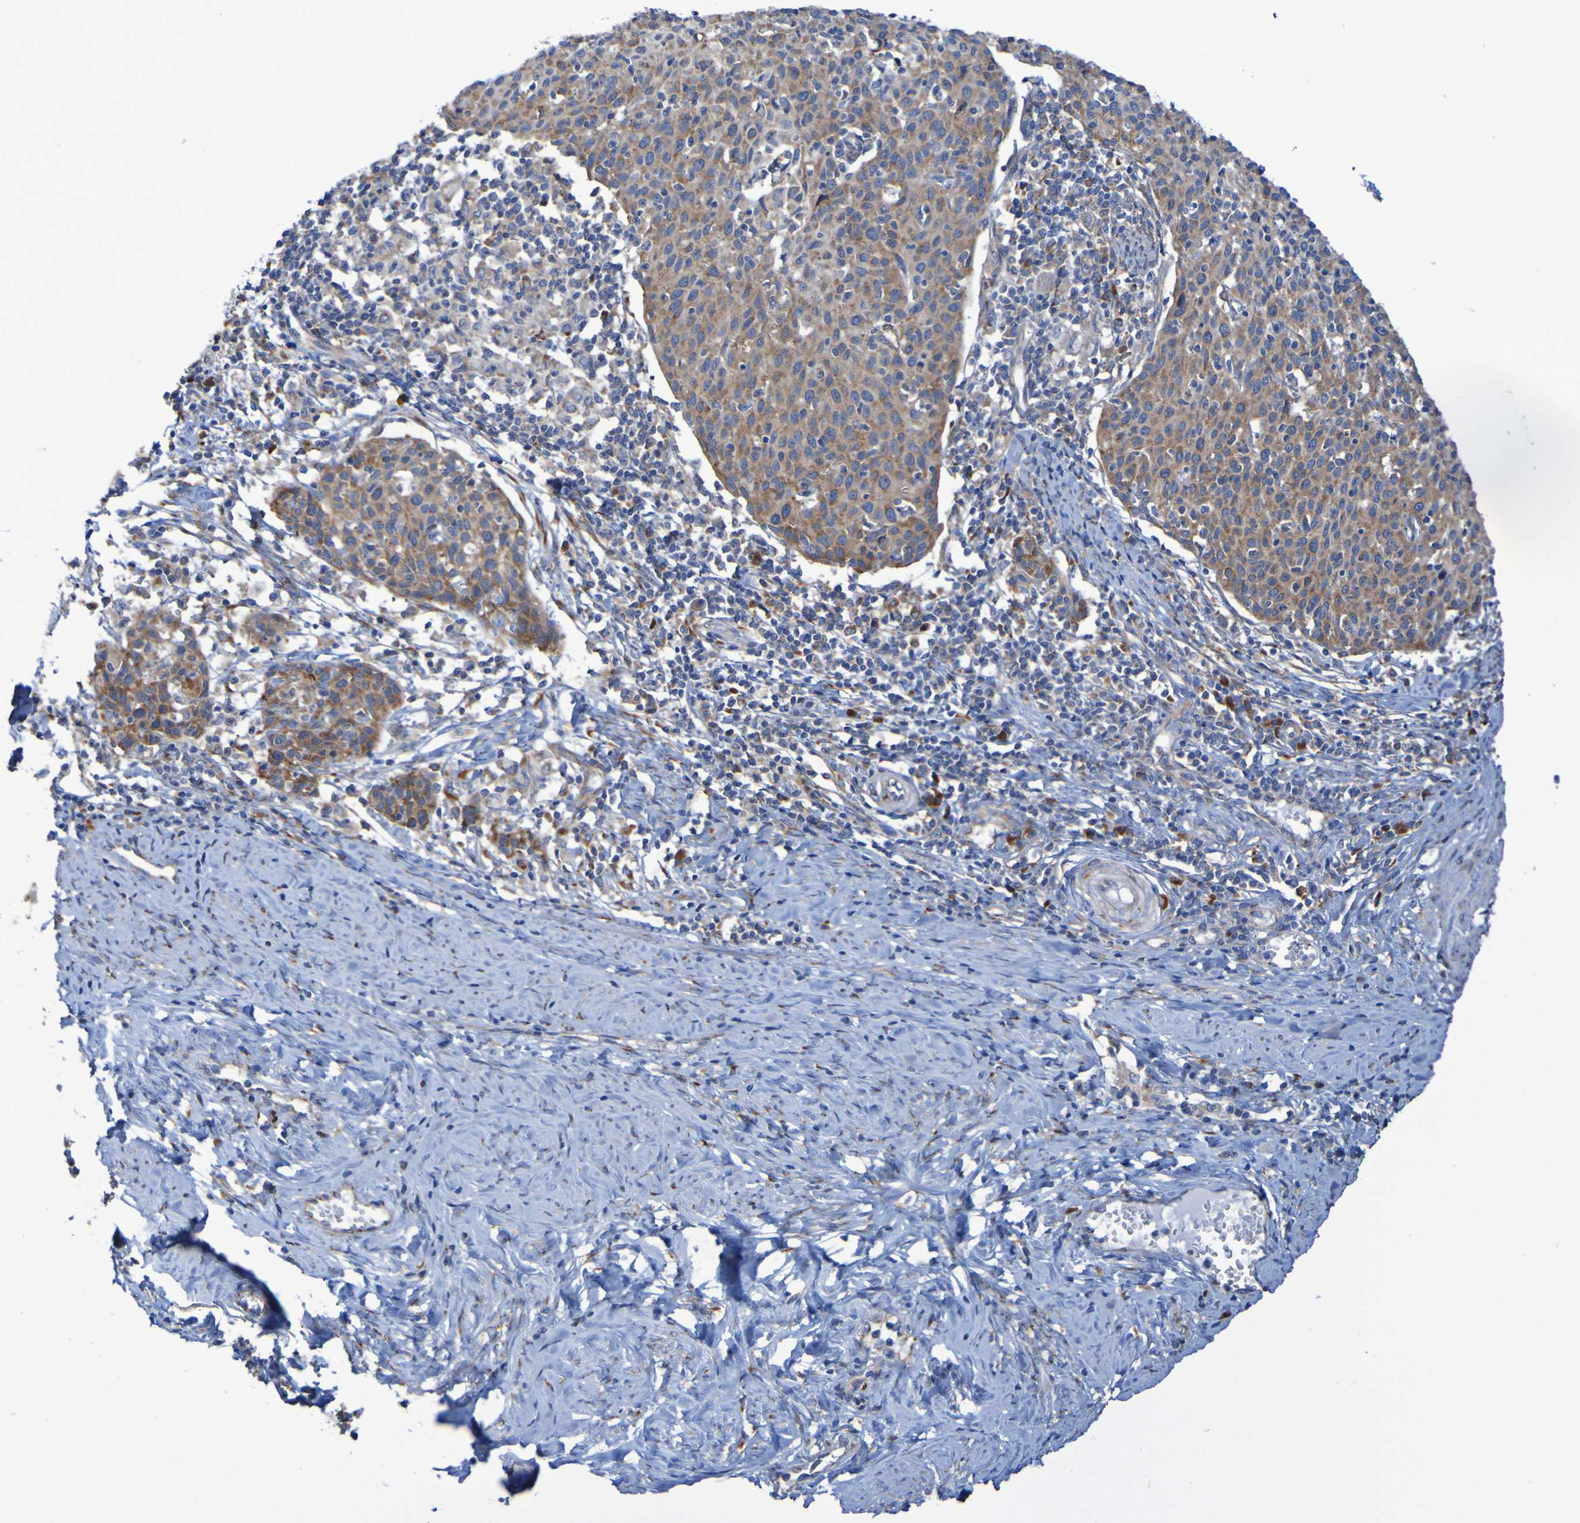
{"staining": {"intensity": "strong", "quantity": ">75%", "location": "cytoplasmic/membranous"}, "tissue": "cervical cancer", "cell_type": "Tumor cells", "image_type": "cancer", "snomed": [{"axis": "morphology", "description": "Squamous cell carcinoma, NOS"}, {"axis": "topography", "description": "Cervix"}], "caption": "IHC histopathology image of human cervical cancer (squamous cell carcinoma) stained for a protein (brown), which demonstrates high levels of strong cytoplasmic/membranous staining in approximately >75% of tumor cells.", "gene": "FKBP3", "patient": {"sex": "female", "age": 38}}